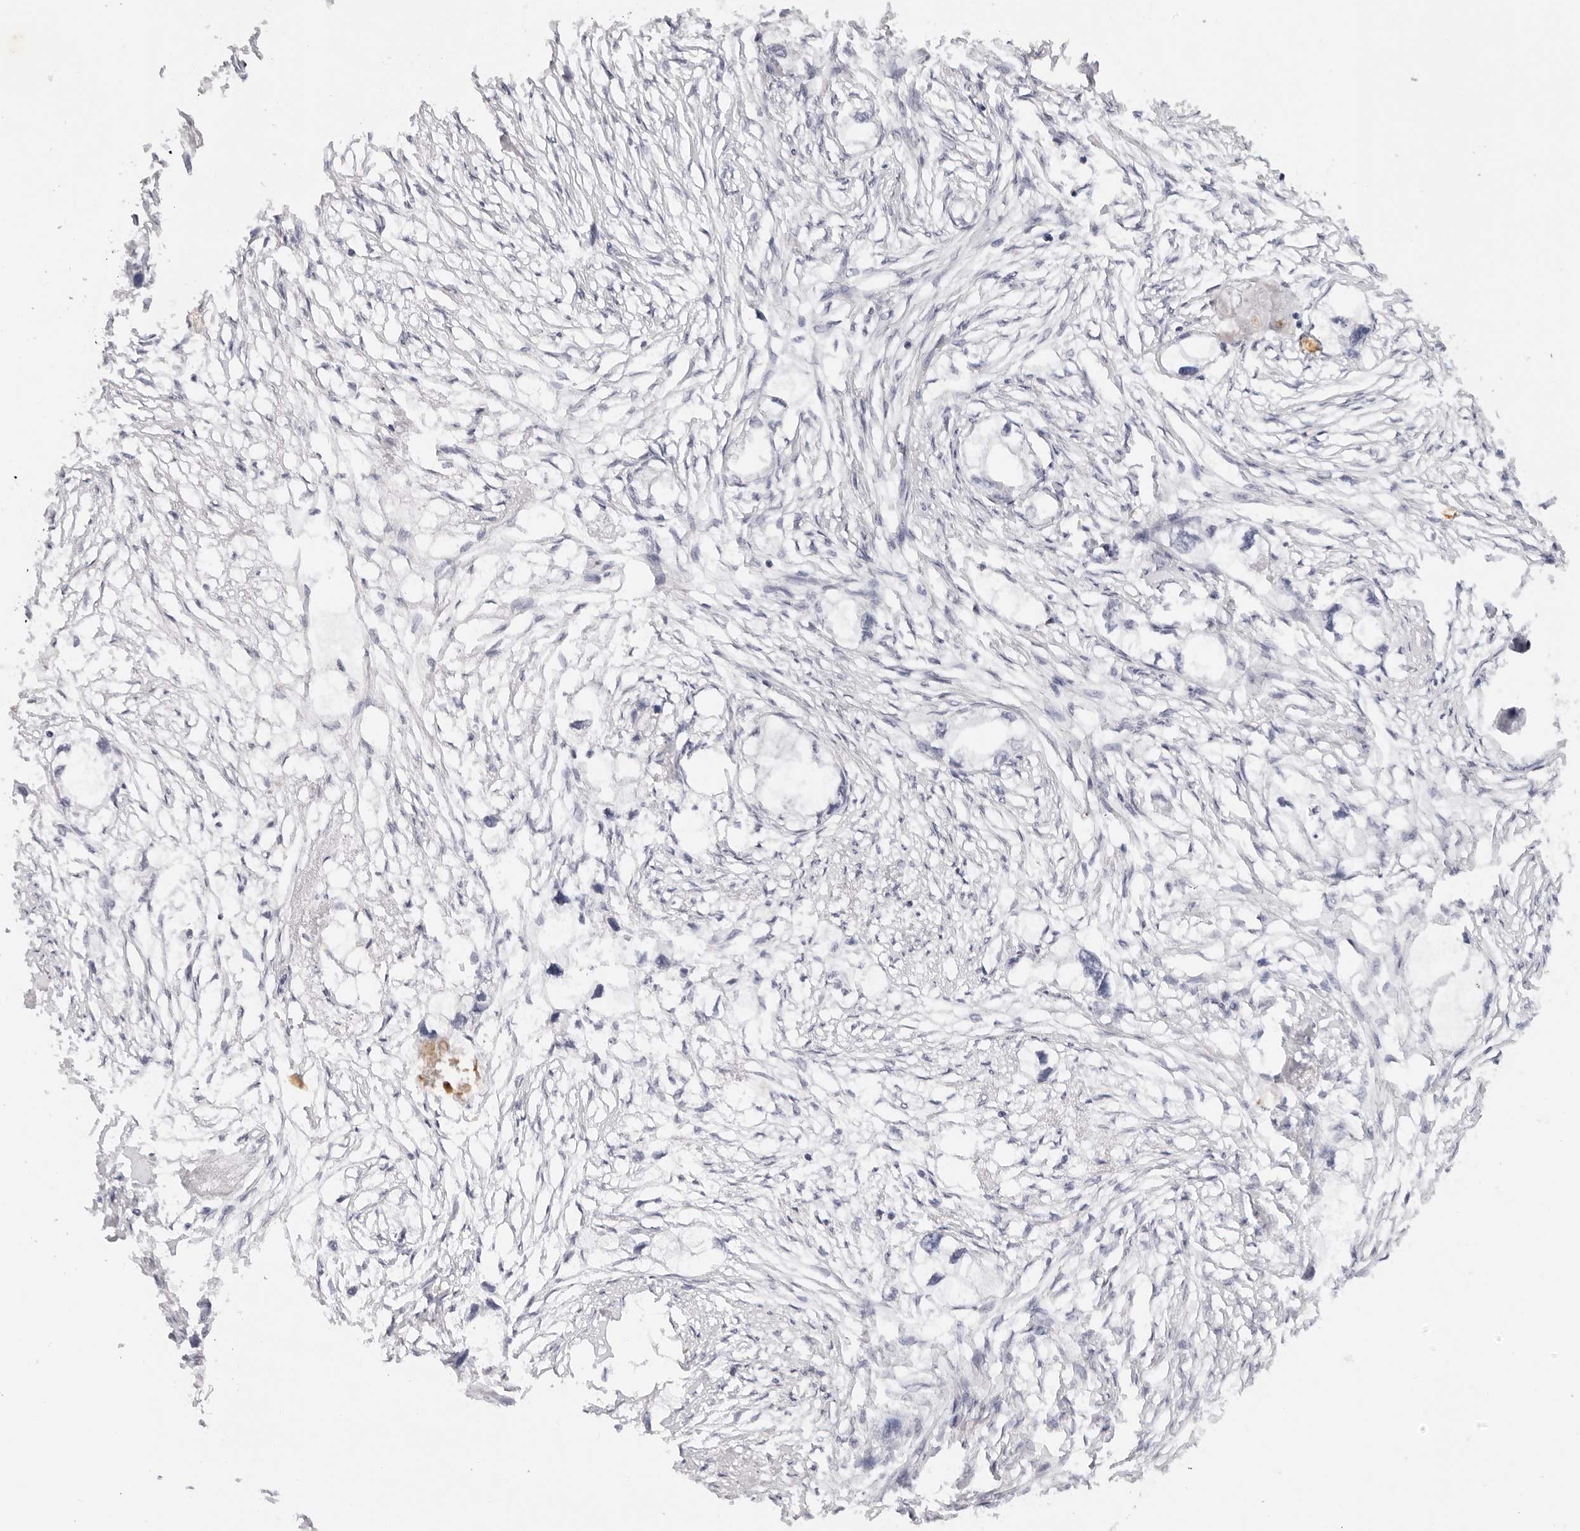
{"staining": {"intensity": "negative", "quantity": "none", "location": "none"}, "tissue": "endometrial cancer", "cell_type": "Tumor cells", "image_type": "cancer", "snomed": [{"axis": "morphology", "description": "Adenocarcinoma, NOS"}, {"axis": "morphology", "description": "Adenocarcinoma, metastatic, NOS"}, {"axis": "topography", "description": "Adipose tissue"}, {"axis": "topography", "description": "Endometrium"}], "caption": "This is a histopathology image of IHC staining of endometrial cancer, which shows no expression in tumor cells.", "gene": "EDN2", "patient": {"sex": "female", "age": 67}}